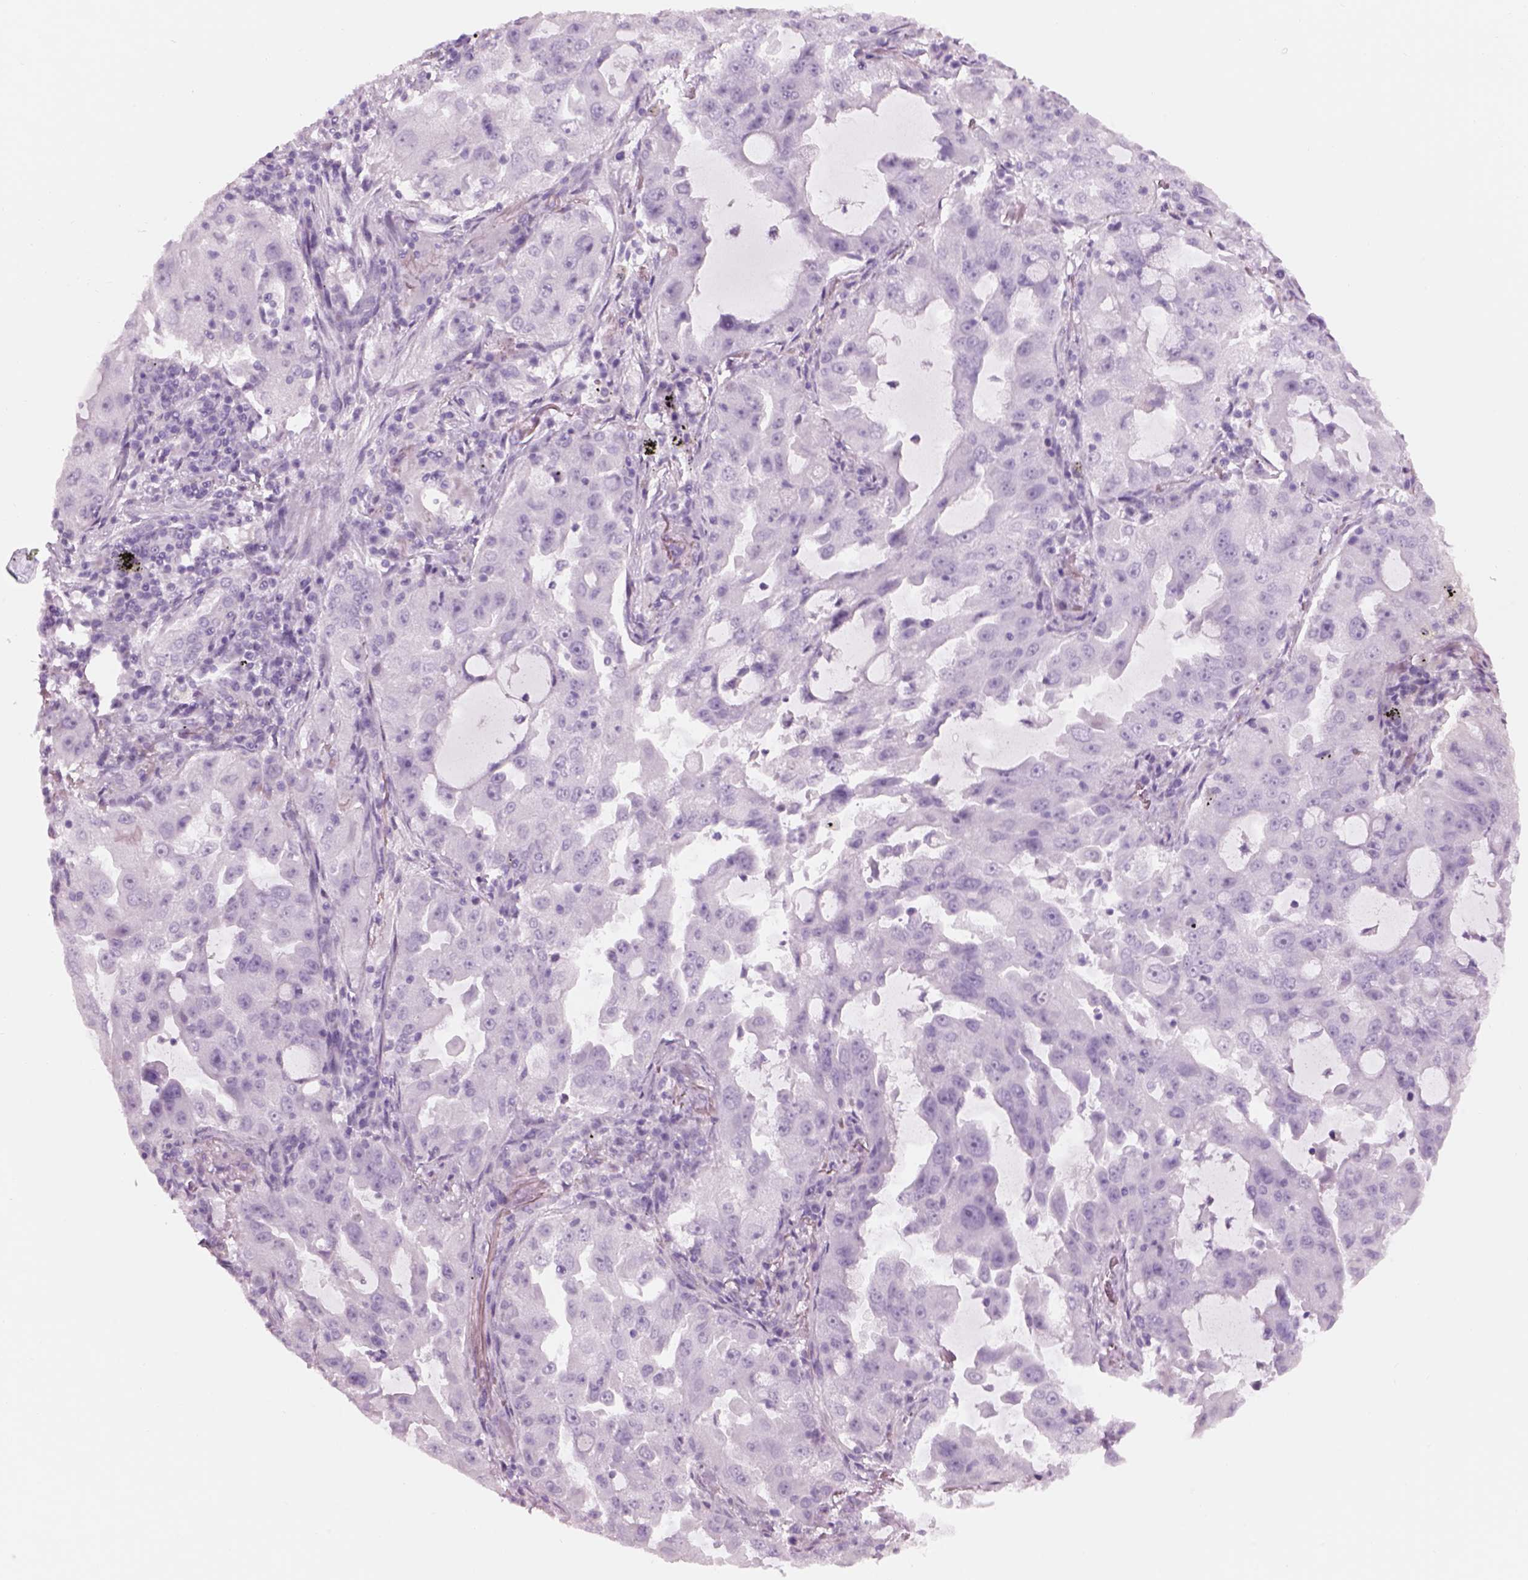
{"staining": {"intensity": "negative", "quantity": "none", "location": "none"}, "tissue": "lung cancer", "cell_type": "Tumor cells", "image_type": "cancer", "snomed": [{"axis": "morphology", "description": "Adenocarcinoma, NOS"}, {"axis": "topography", "description": "Lung"}], "caption": "Immunohistochemistry (IHC) image of lung cancer stained for a protein (brown), which reveals no staining in tumor cells.", "gene": "GAS2L2", "patient": {"sex": "female", "age": 61}}